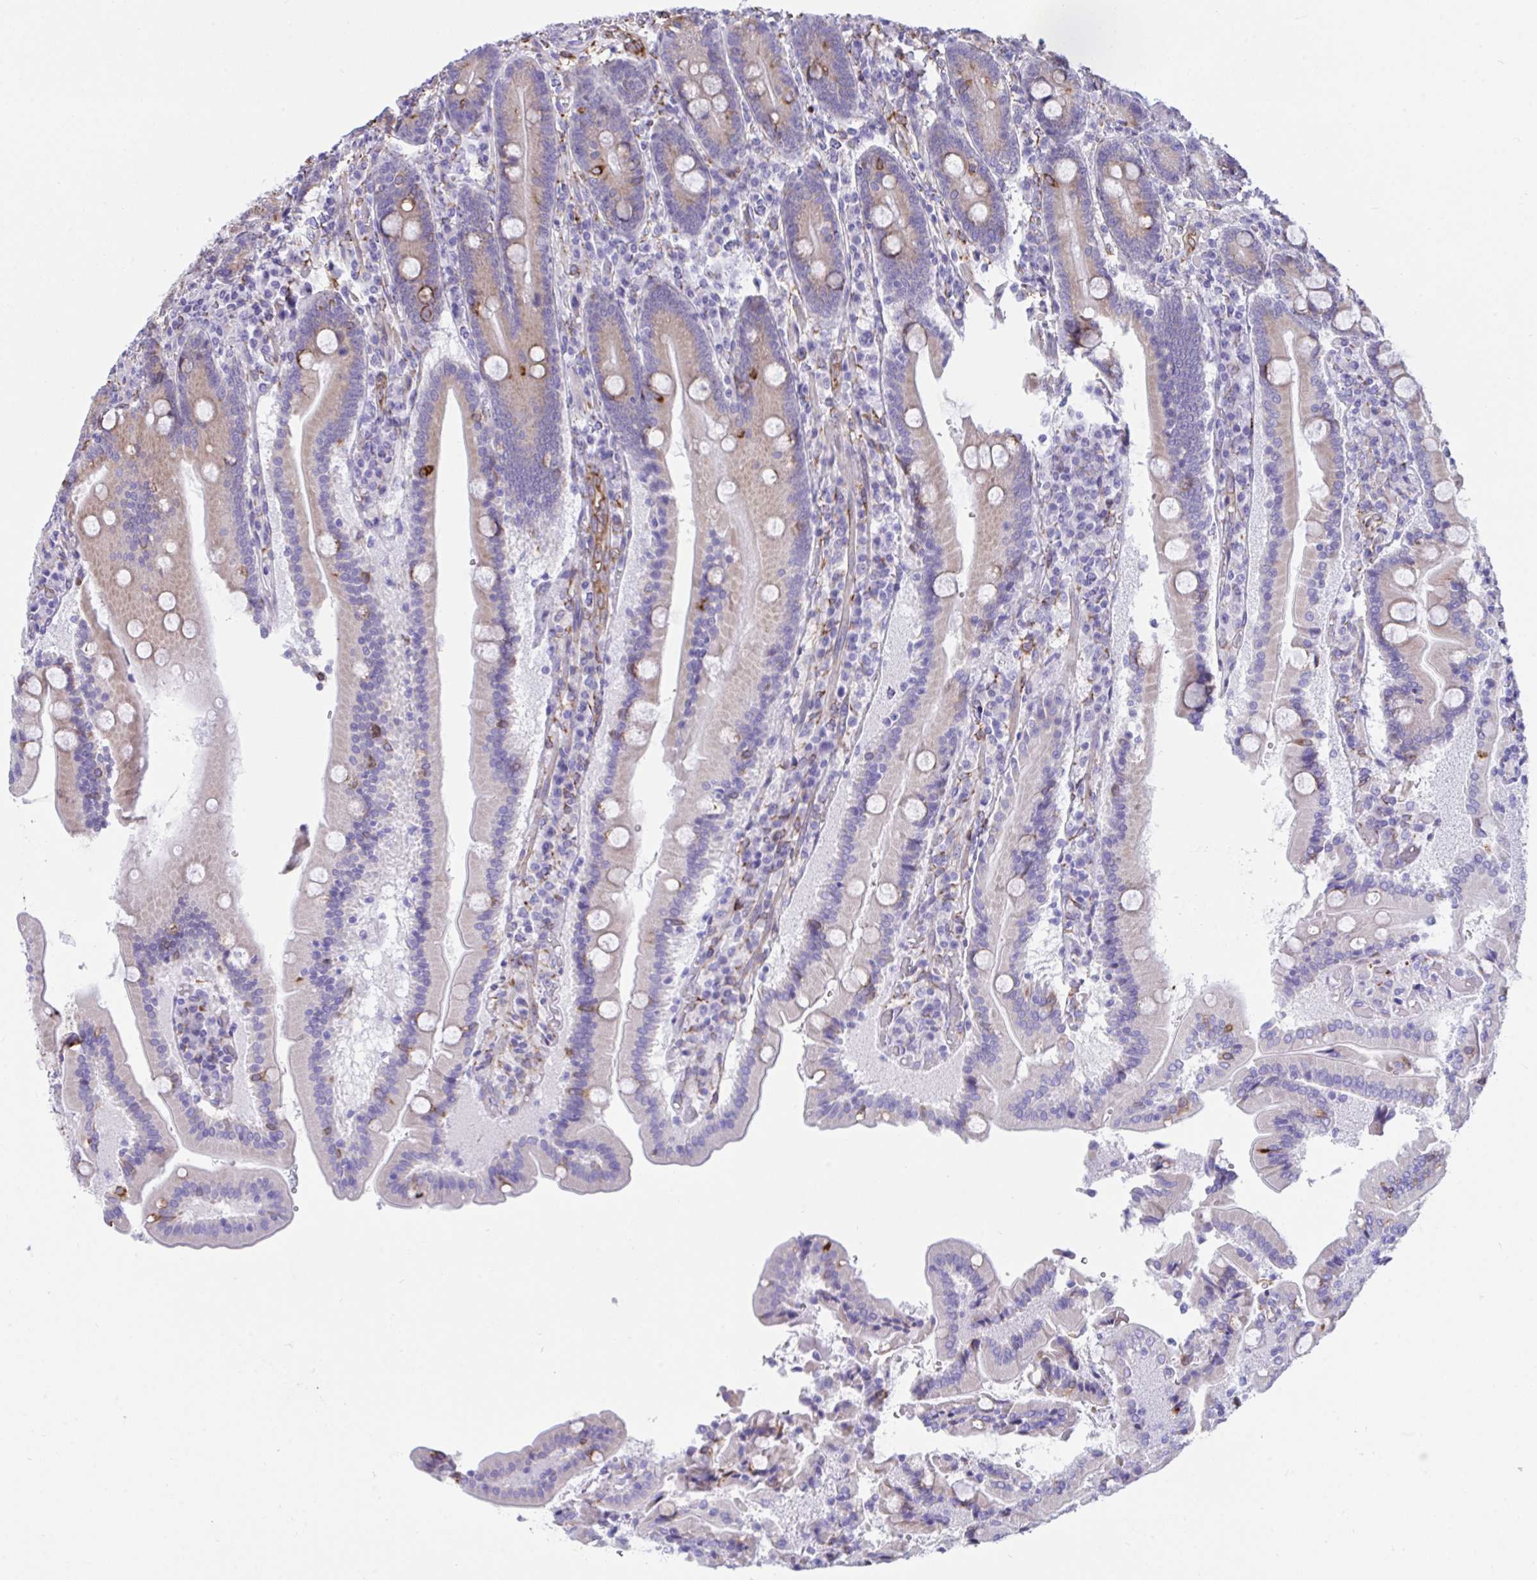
{"staining": {"intensity": "moderate", "quantity": "25%-75%", "location": "cytoplasmic/membranous"}, "tissue": "duodenum", "cell_type": "Glandular cells", "image_type": "normal", "snomed": [{"axis": "morphology", "description": "Normal tissue, NOS"}, {"axis": "topography", "description": "Duodenum"}], "caption": "Protein staining by IHC exhibits moderate cytoplasmic/membranous positivity in approximately 25%-75% of glandular cells in unremarkable duodenum. (brown staining indicates protein expression, while blue staining denotes nuclei).", "gene": "ASPH", "patient": {"sex": "female", "age": 62}}